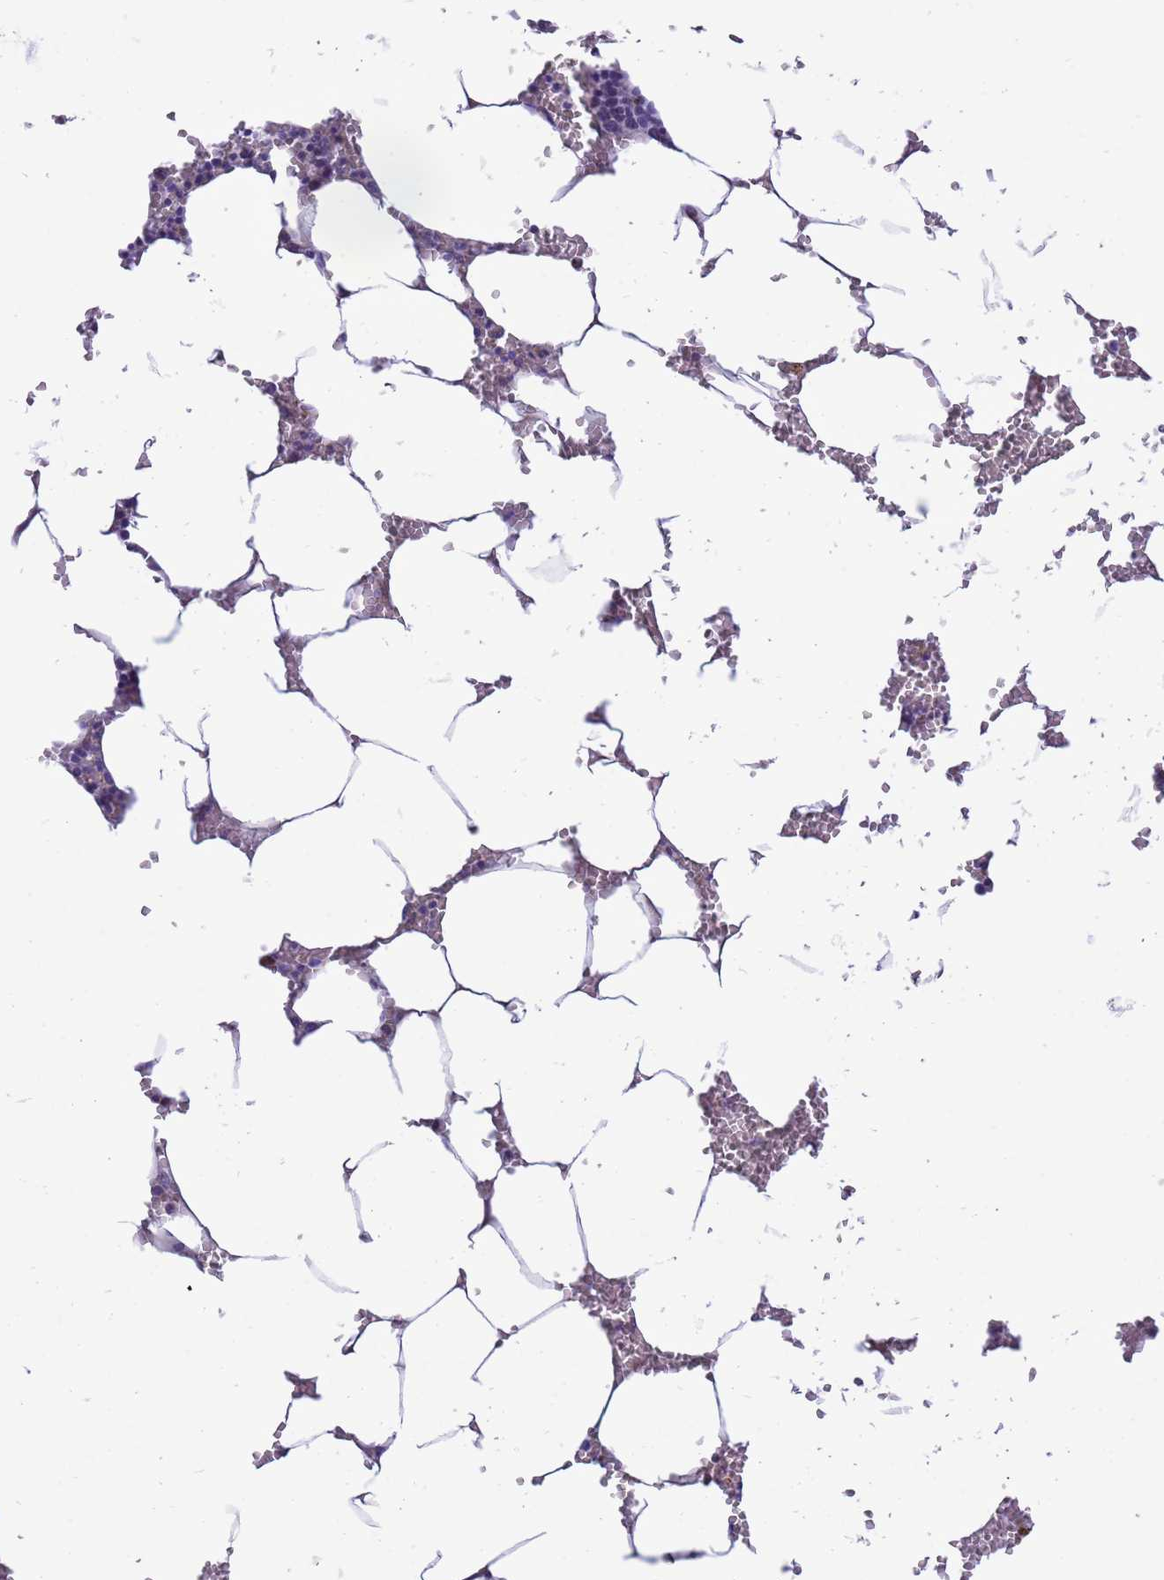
{"staining": {"intensity": "moderate", "quantity": "<25%", "location": "cytoplasmic/membranous"}, "tissue": "bone marrow", "cell_type": "Hematopoietic cells", "image_type": "normal", "snomed": [{"axis": "morphology", "description": "Normal tissue, NOS"}, {"axis": "topography", "description": "Bone marrow"}], "caption": "A brown stain shows moderate cytoplasmic/membranous expression of a protein in hematopoietic cells of benign bone marrow. Nuclei are stained in blue.", "gene": "CCDC191", "patient": {"sex": "male", "age": 70}}